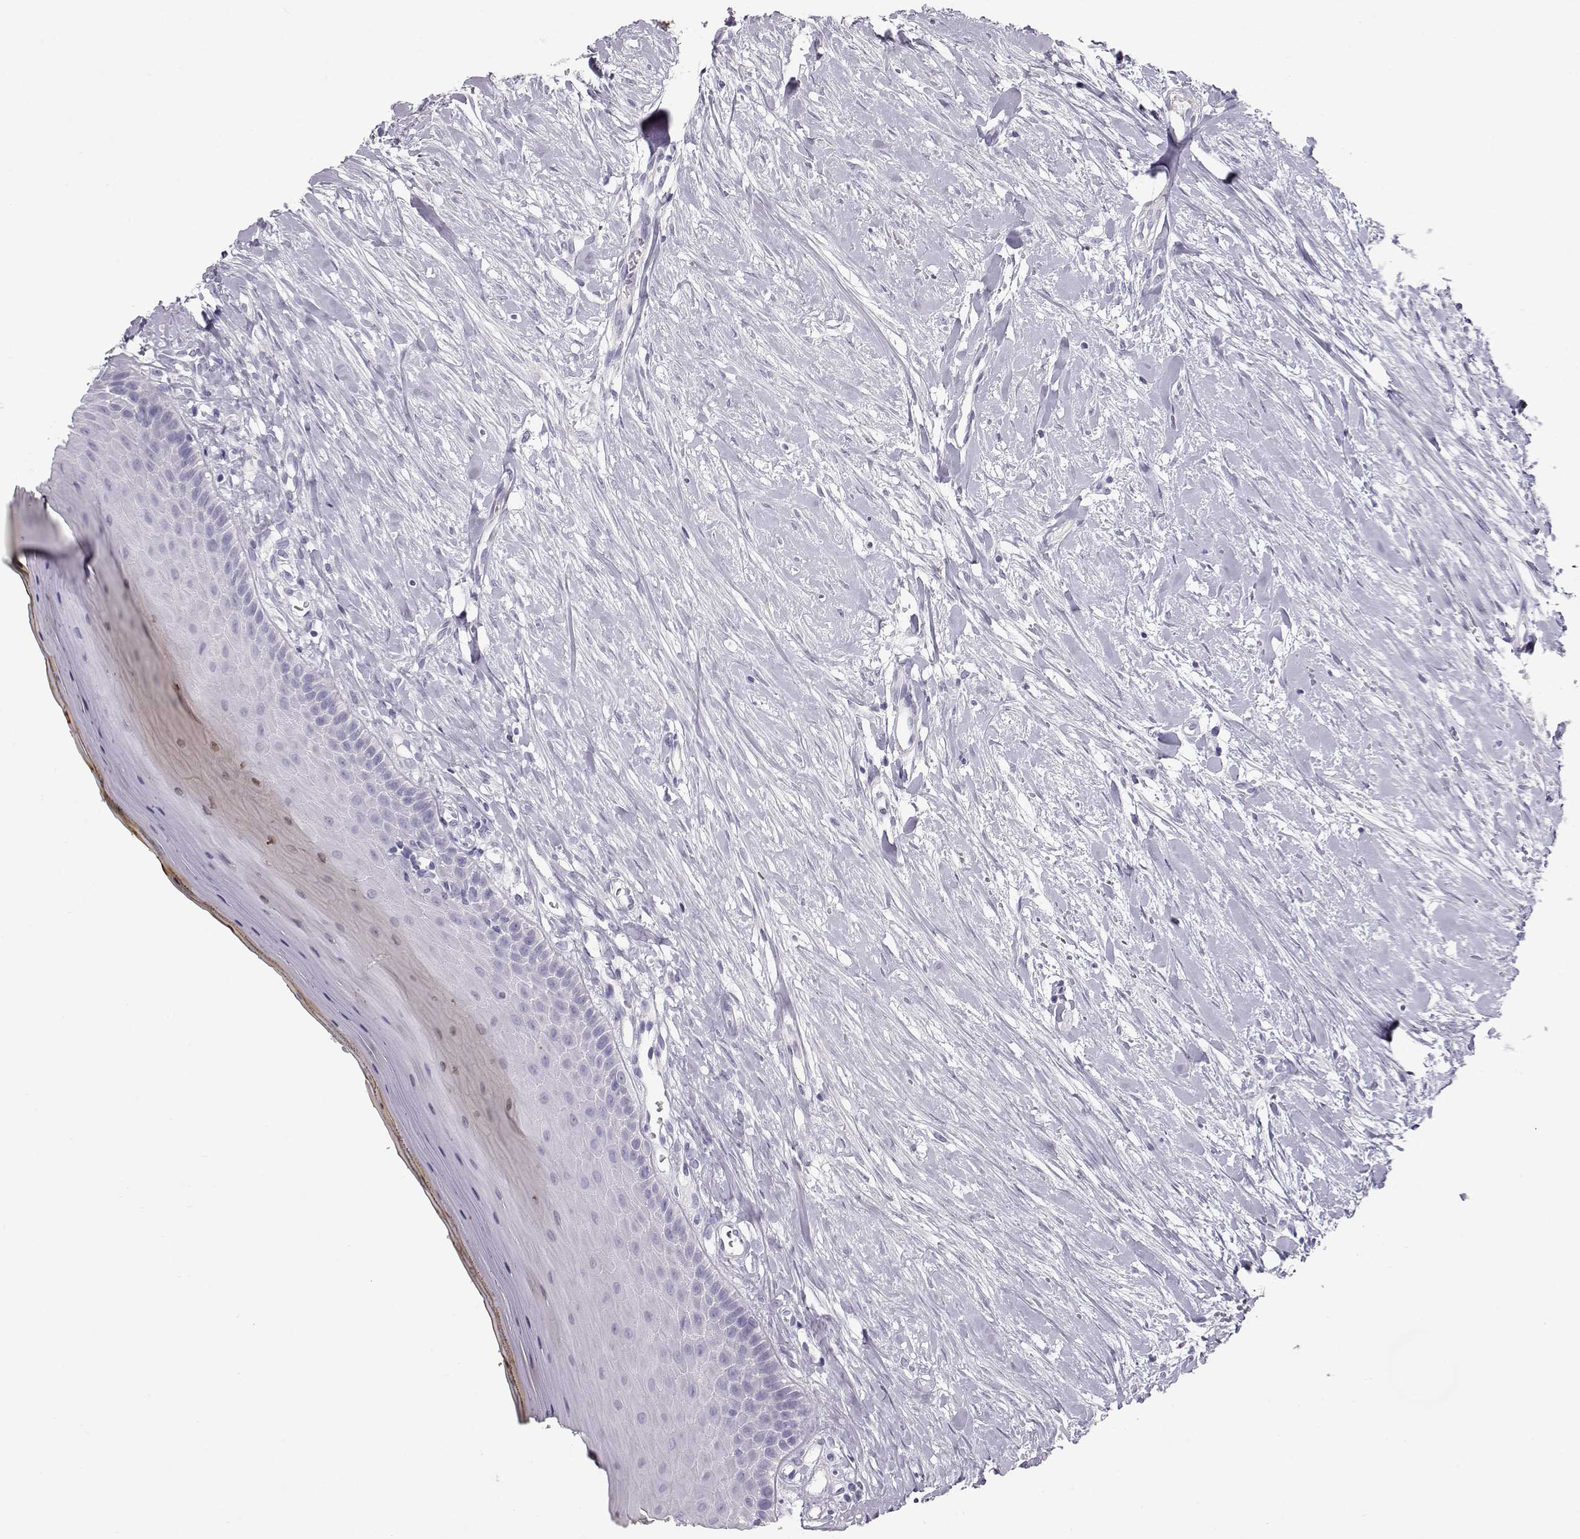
{"staining": {"intensity": "negative", "quantity": "none", "location": "none"}, "tissue": "oral mucosa", "cell_type": "Squamous epithelial cells", "image_type": "normal", "snomed": [{"axis": "morphology", "description": "Normal tissue, NOS"}, {"axis": "topography", "description": "Oral tissue"}], "caption": "Squamous epithelial cells show no significant staining in unremarkable oral mucosa. (Immunohistochemistry, brightfield microscopy, high magnification).", "gene": "SLITRK3", "patient": {"sex": "female", "age": 43}}